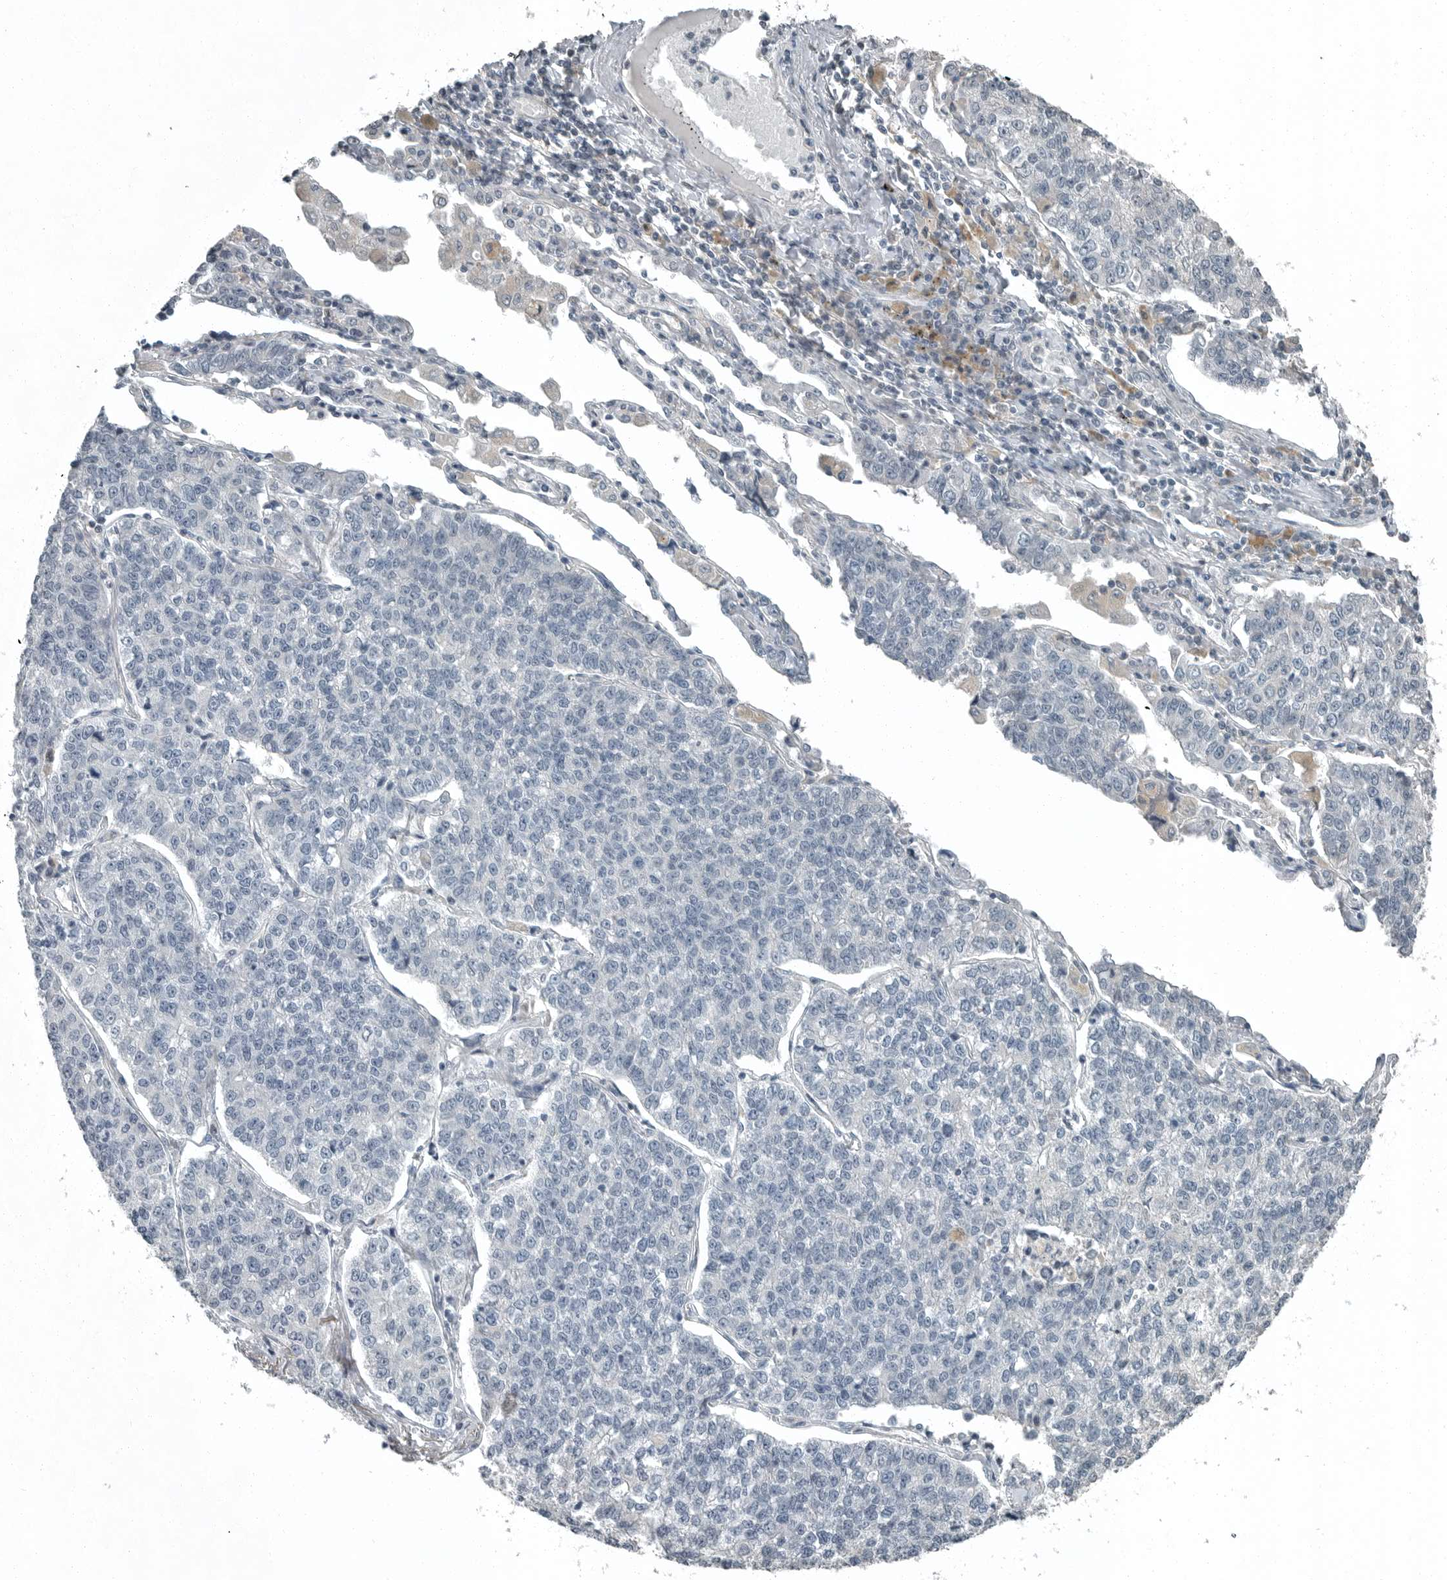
{"staining": {"intensity": "negative", "quantity": "none", "location": "none"}, "tissue": "lung cancer", "cell_type": "Tumor cells", "image_type": "cancer", "snomed": [{"axis": "morphology", "description": "Adenocarcinoma, NOS"}, {"axis": "topography", "description": "Lung"}], "caption": "There is no significant positivity in tumor cells of lung adenocarcinoma.", "gene": "KYAT1", "patient": {"sex": "male", "age": 49}}